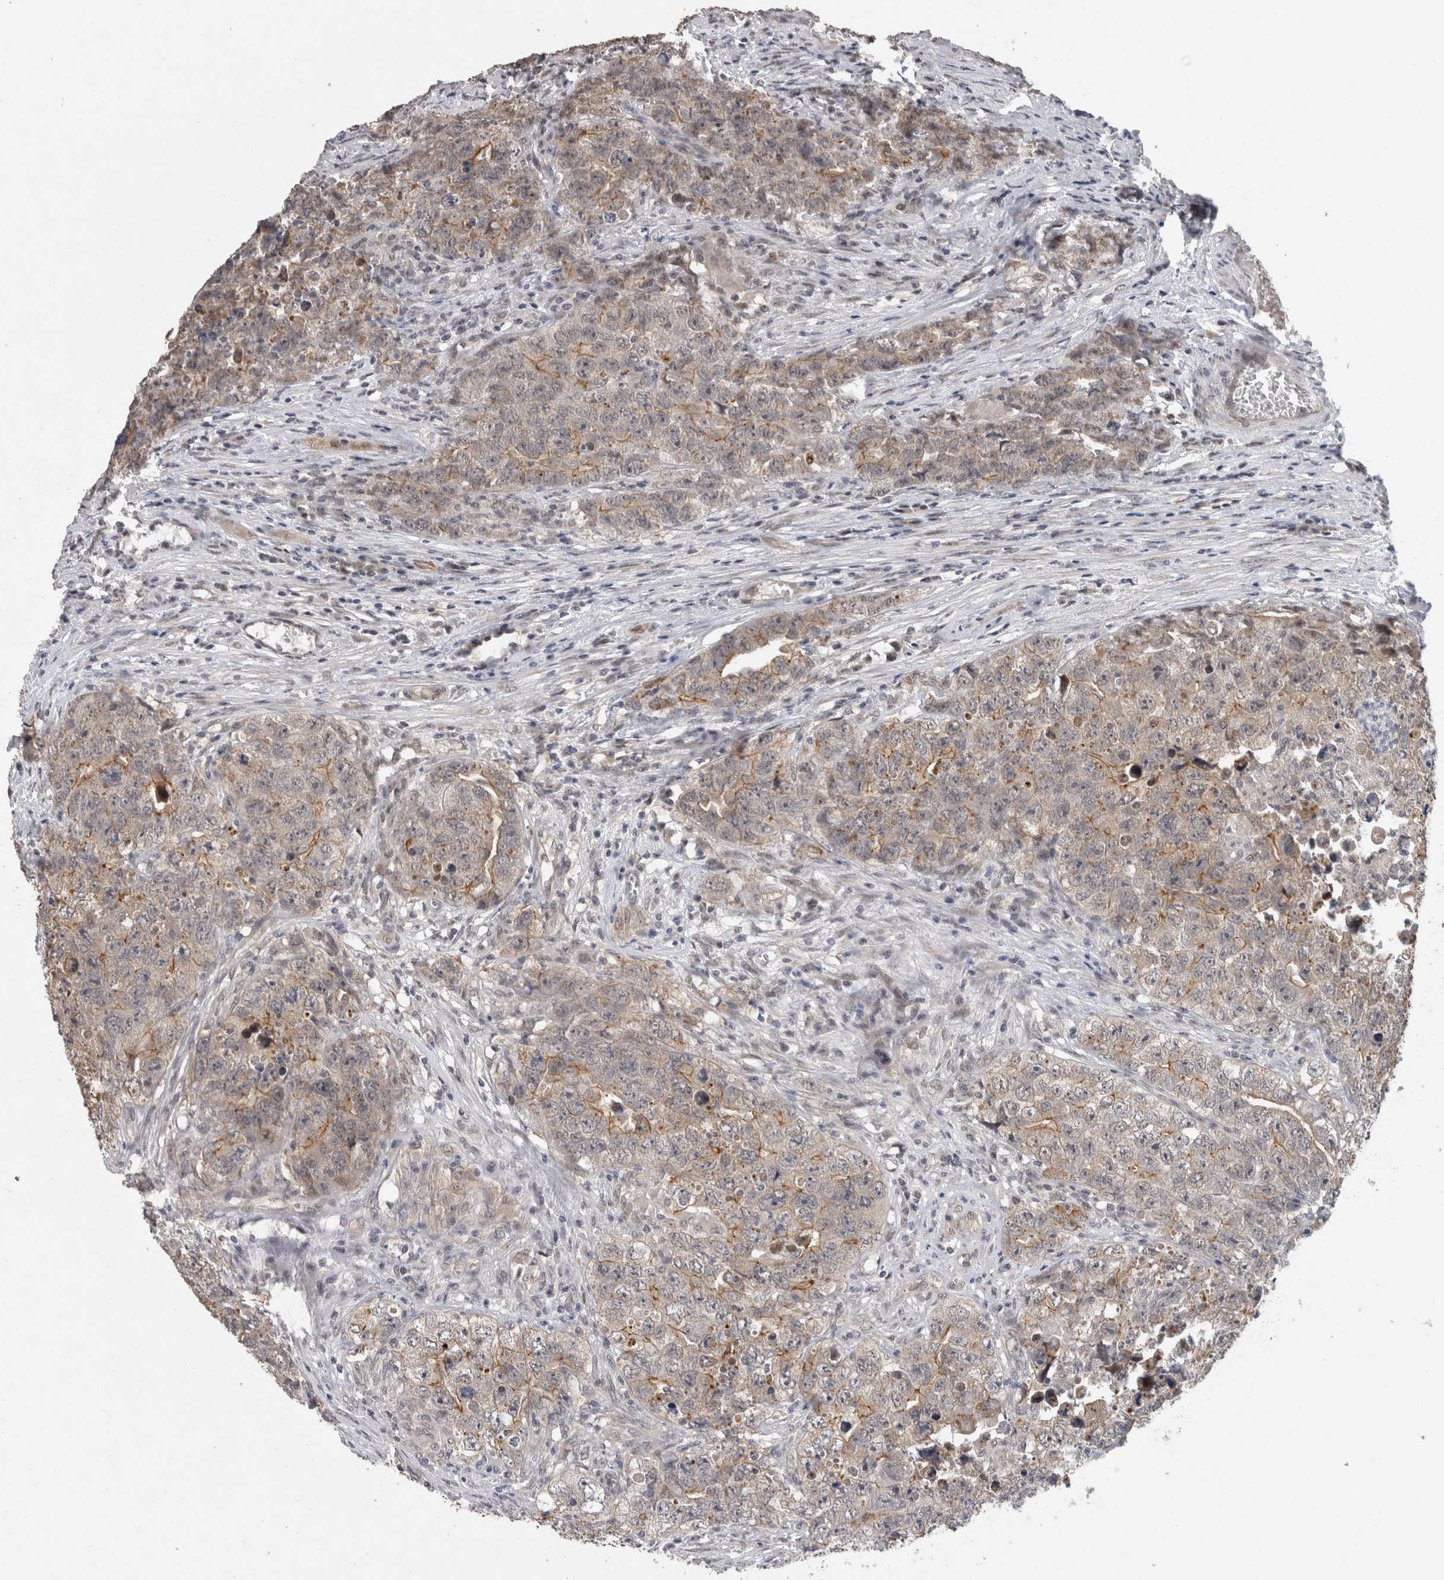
{"staining": {"intensity": "weak", "quantity": "<25%", "location": "cytoplasmic/membranous"}, "tissue": "testis cancer", "cell_type": "Tumor cells", "image_type": "cancer", "snomed": [{"axis": "morphology", "description": "Seminoma, NOS"}, {"axis": "morphology", "description": "Carcinoma, Embryonal, NOS"}, {"axis": "topography", "description": "Testis"}], "caption": "A high-resolution image shows immunohistochemistry staining of testis cancer (seminoma), which displays no significant staining in tumor cells. The staining was performed using DAB (3,3'-diaminobenzidine) to visualize the protein expression in brown, while the nuclei were stained in blue with hematoxylin (Magnification: 20x).", "gene": "RHPN1", "patient": {"sex": "male", "age": 43}}